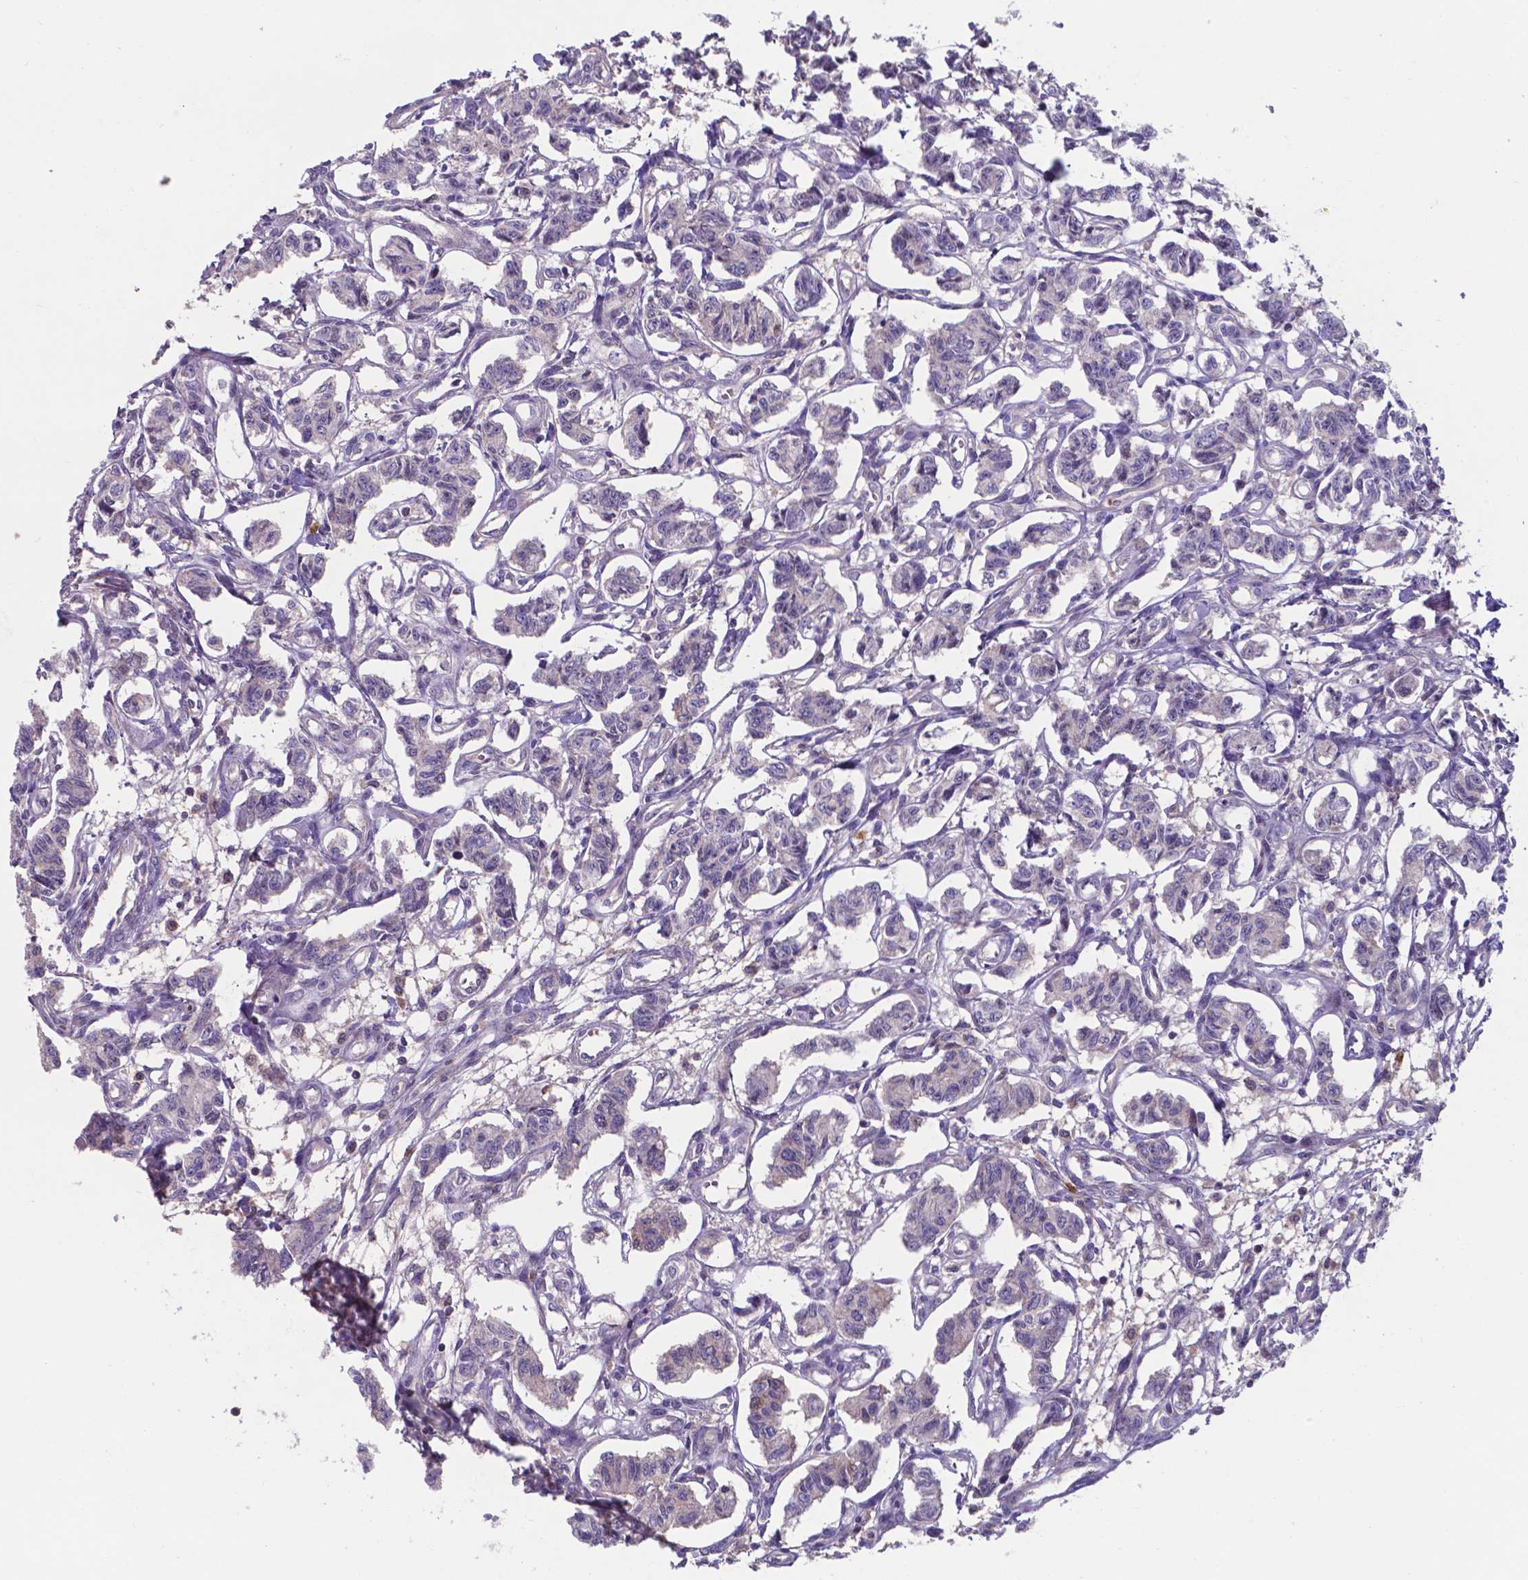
{"staining": {"intensity": "negative", "quantity": "none", "location": "none"}, "tissue": "carcinoid", "cell_type": "Tumor cells", "image_type": "cancer", "snomed": [{"axis": "morphology", "description": "Carcinoid, malignant, NOS"}, {"axis": "topography", "description": "Kidney"}], "caption": "The immunohistochemistry photomicrograph has no significant staining in tumor cells of carcinoid tissue.", "gene": "SERPINA1", "patient": {"sex": "female", "age": 41}}